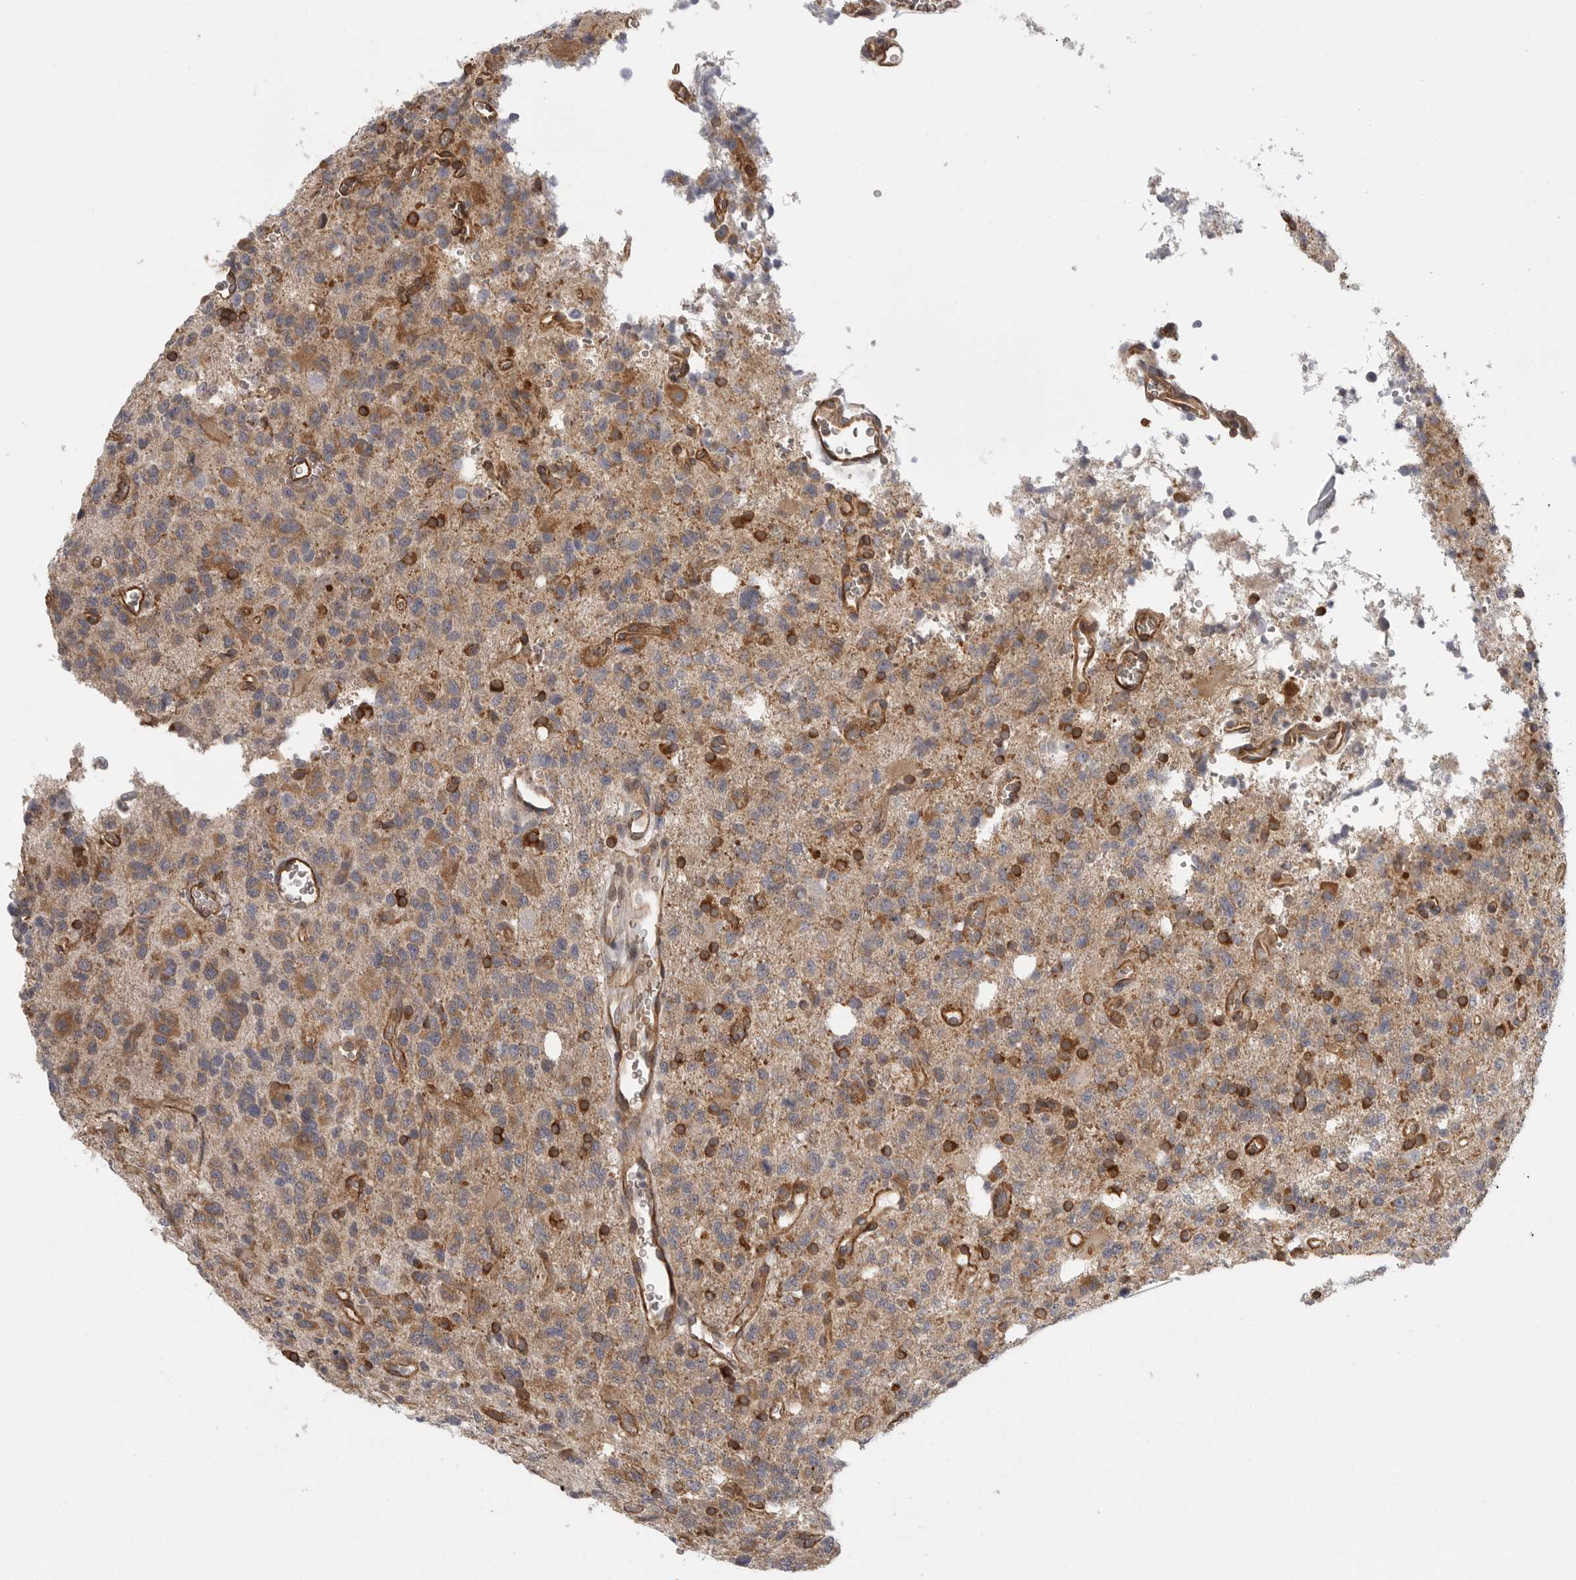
{"staining": {"intensity": "moderate", "quantity": ">75%", "location": "cytoplasmic/membranous"}, "tissue": "glioma", "cell_type": "Tumor cells", "image_type": "cancer", "snomed": [{"axis": "morphology", "description": "Glioma, malignant, High grade"}, {"axis": "topography", "description": "Brain"}], "caption": "Immunohistochemical staining of human high-grade glioma (malignant) exhibits moderate cytoplasmic/membranous protein positivity in about >75% of tumor cells.", "gene": "CERS2", "patient": {"sex": "female", "age": 62}}